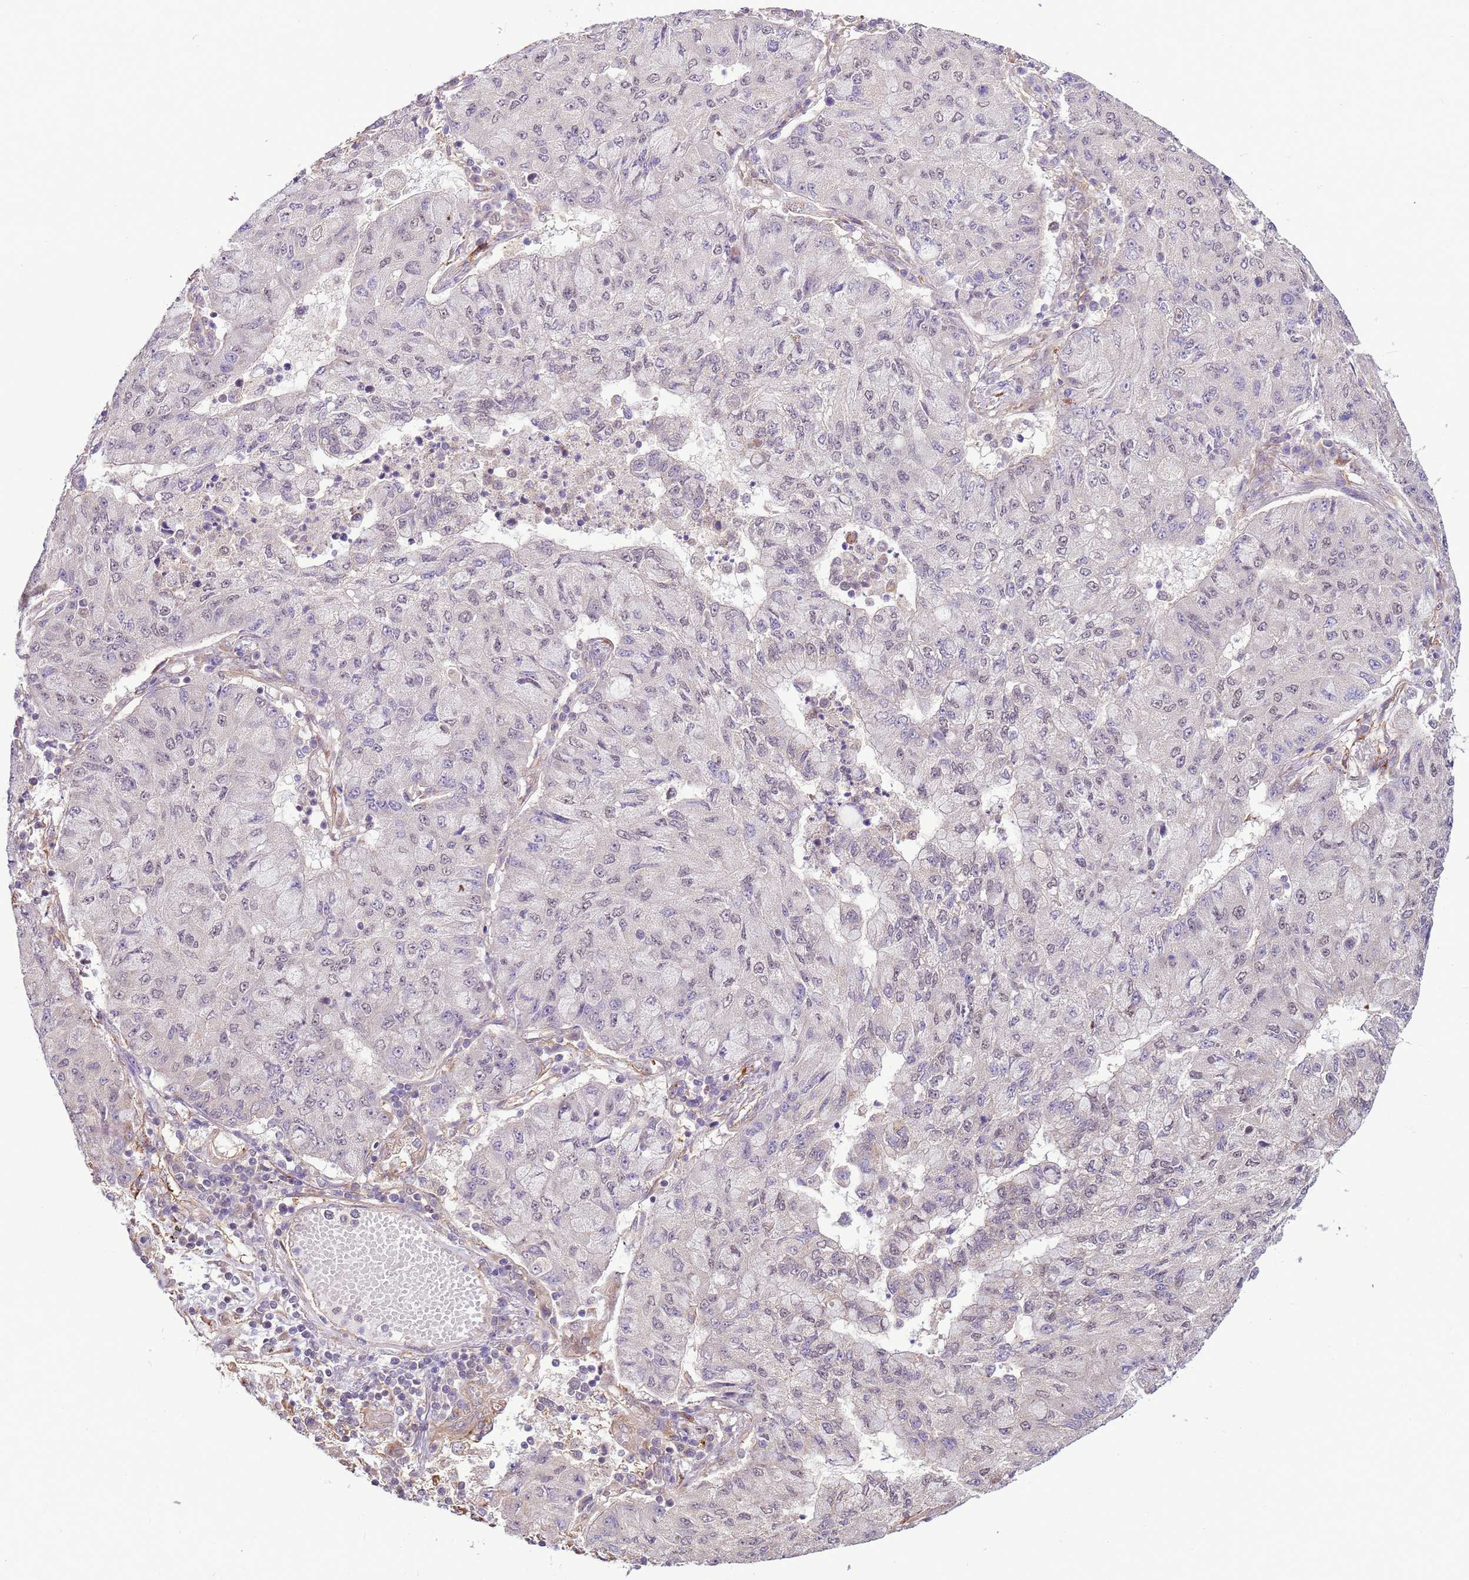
{"staining": {"intensity": "negative", "quantity": "none", "location": "none"}, "tissue": "lung cancer", "cell_type": "Tumor cells", "image_type": "cancer", "snomed": [{"axis": "morphology", "description": "Squamous cell carcinoma, NOS"}, {"axis": "topography", "description": "Lung"}], "caption": "Micrograph shows no protein staining in tumor cells of lung cancer (squamous cell carcinoma) tissue.", "gene": "SCARA3", "patient": {"sex": "male", "age": 74}}